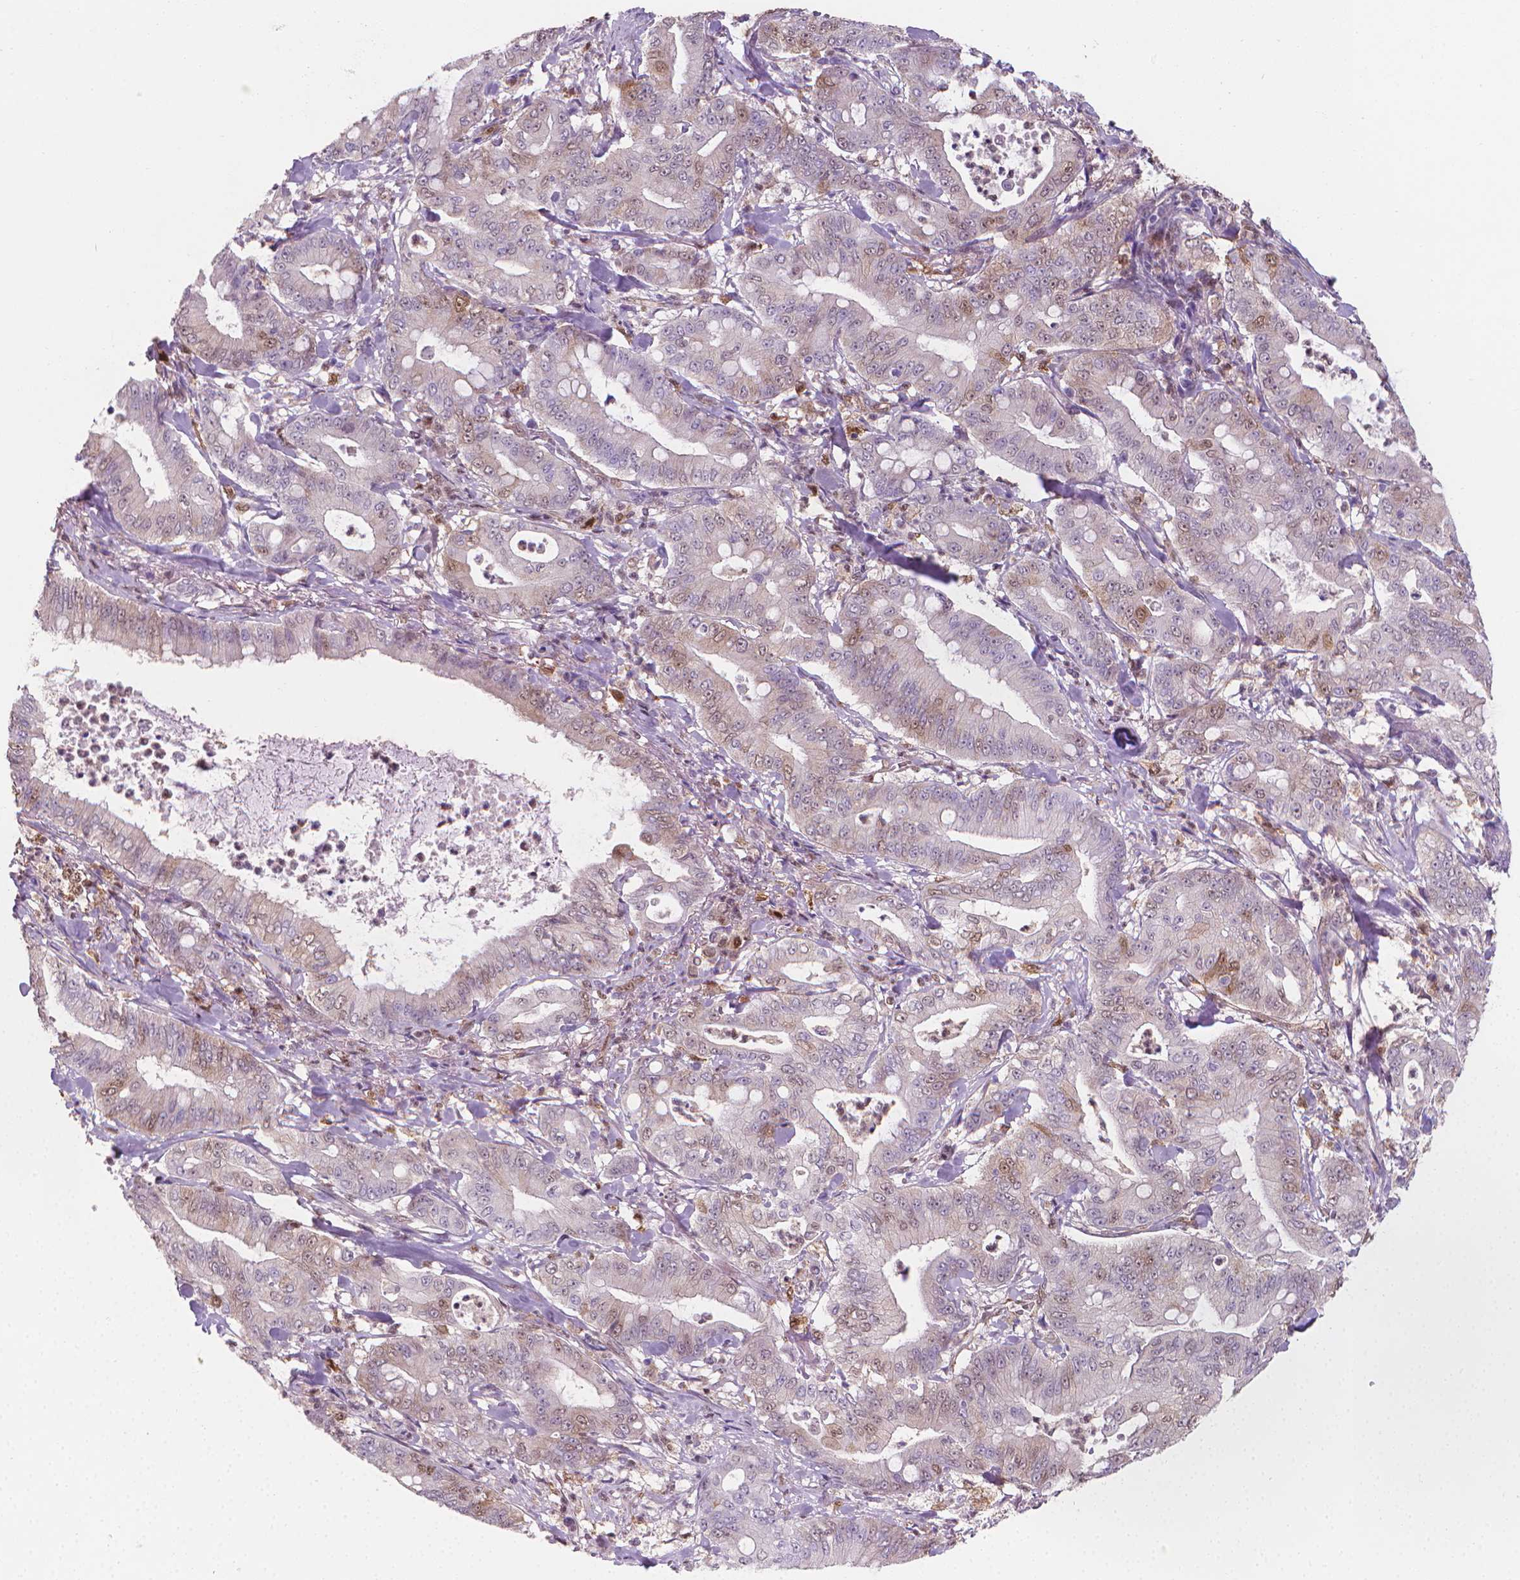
{"staining": {"intensity": "moderate", "quantity": "<25%", "location": "cytoplasmic/membranous,nuclear"}, "tissue": "pancreatic cancer", "cell_type": "Tumor cells", "image_type": "cancer", "snomed": [{"axis": "morphology", "description": "Adenocarcinoma, NOS"}, {"axis": "topography", "description": "Pancreas"}], "caption": "Human pancreatic adenocarcinoma stained for a protein (brown) demonstrates moderate cytoplasmic/membranous and nuclear positive expression in approximately <25% of tumor cells.", "gene": "TNFAIP2", "patient": {"sex": "male", "age": 71}}